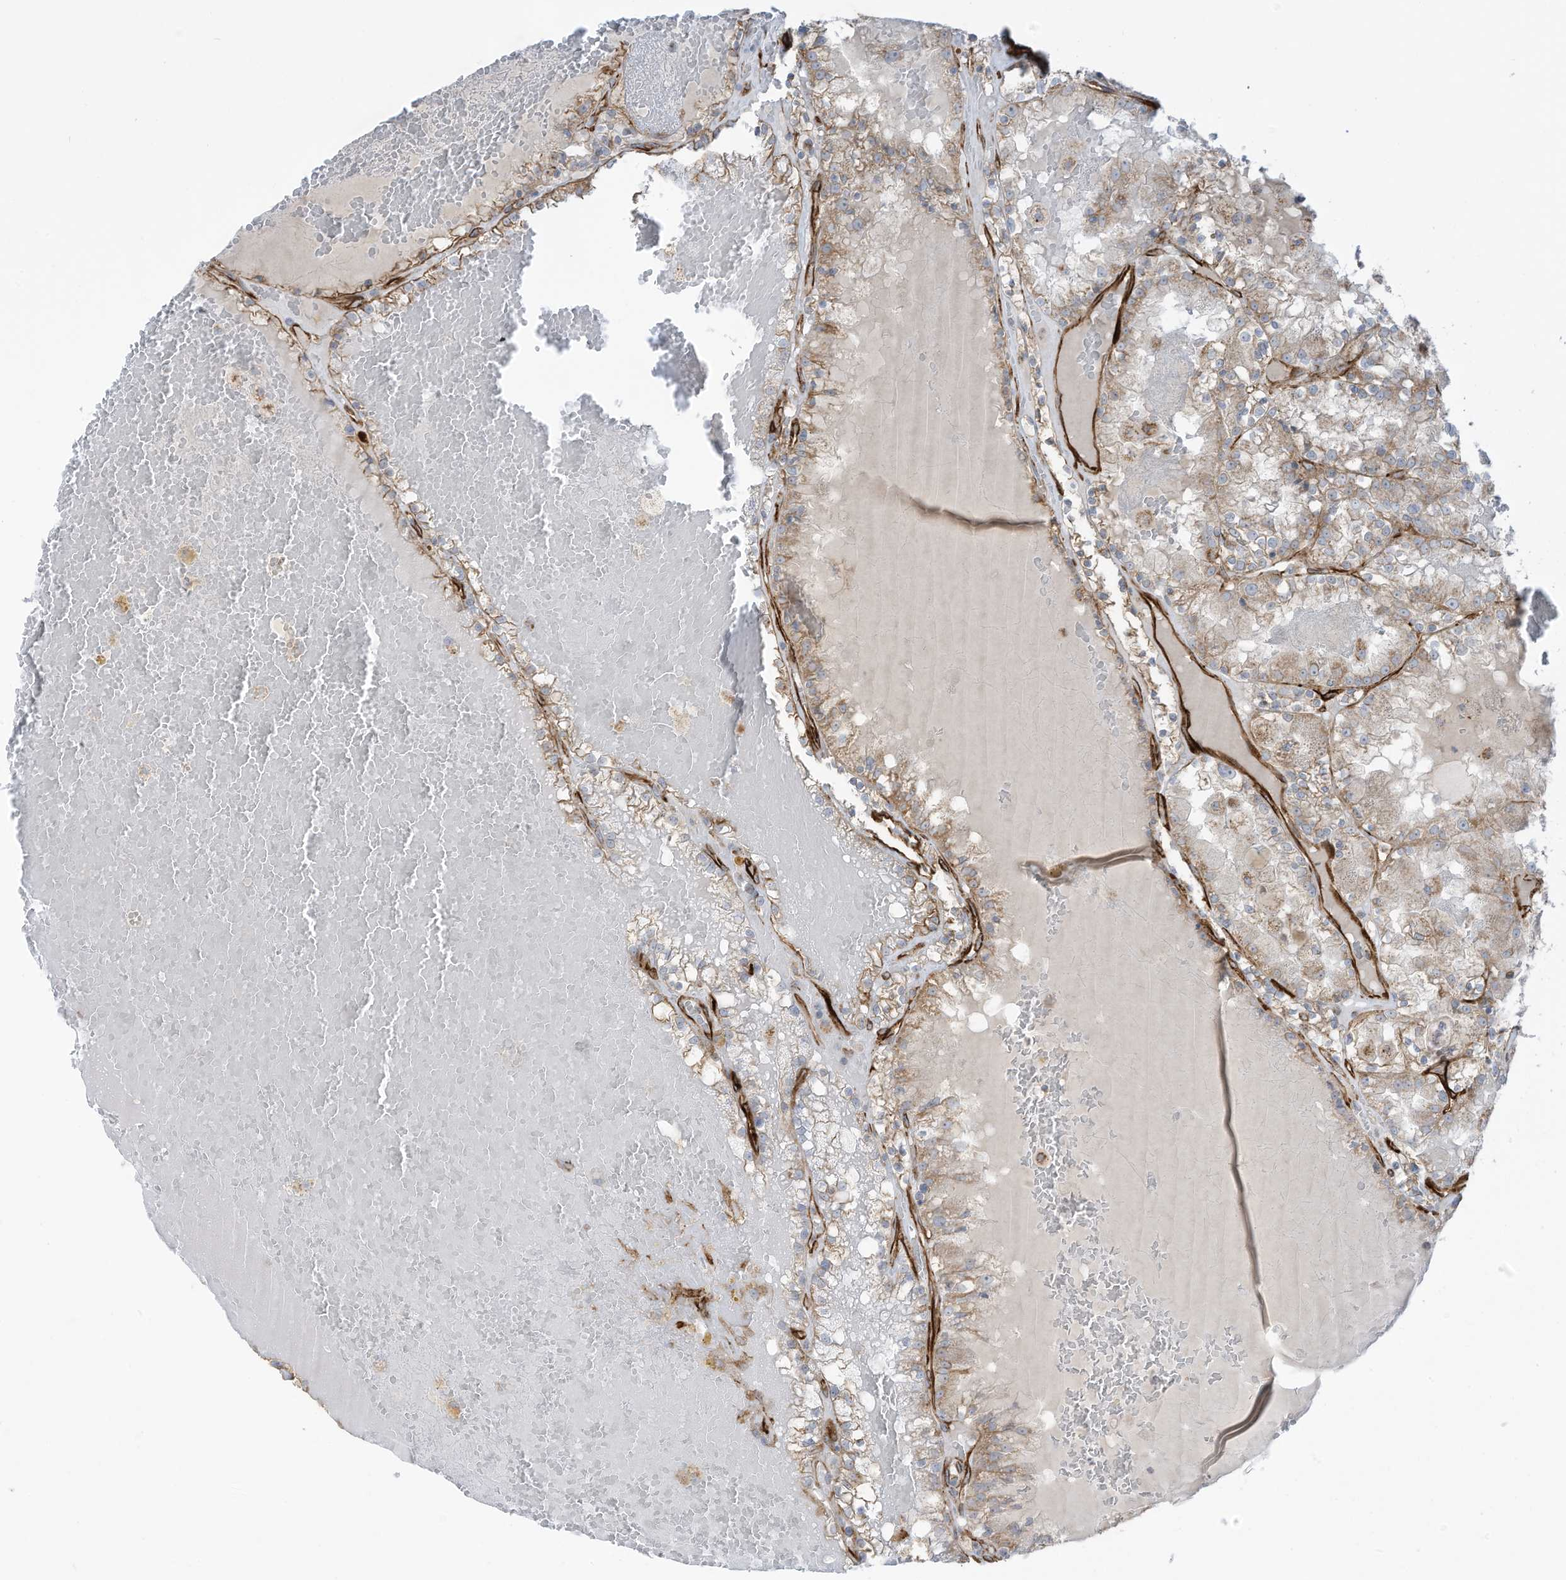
{"staining": {"intensity": "weak", "quantity": "25%-75%", "location": "cytoplasmic/membranous"}, "tissue": "renal cancer", "cell_type": "Tumor cells", "image_type": "cancer", "snomed": [{"axis": "morphology", "description": "Adenocarcinoma, NOS"}, {"axis": "topography", "description": "Kidney"}], "caption": "The immunohistochemical stain labels weak cytoplasmic/membranous expression in tumor cells of renal cancer tissue. The protein is shown in brown color, while the nuclei are stained blue.", "gene": "ABCB7", "patient": {"sex": "female", "age": 56}}